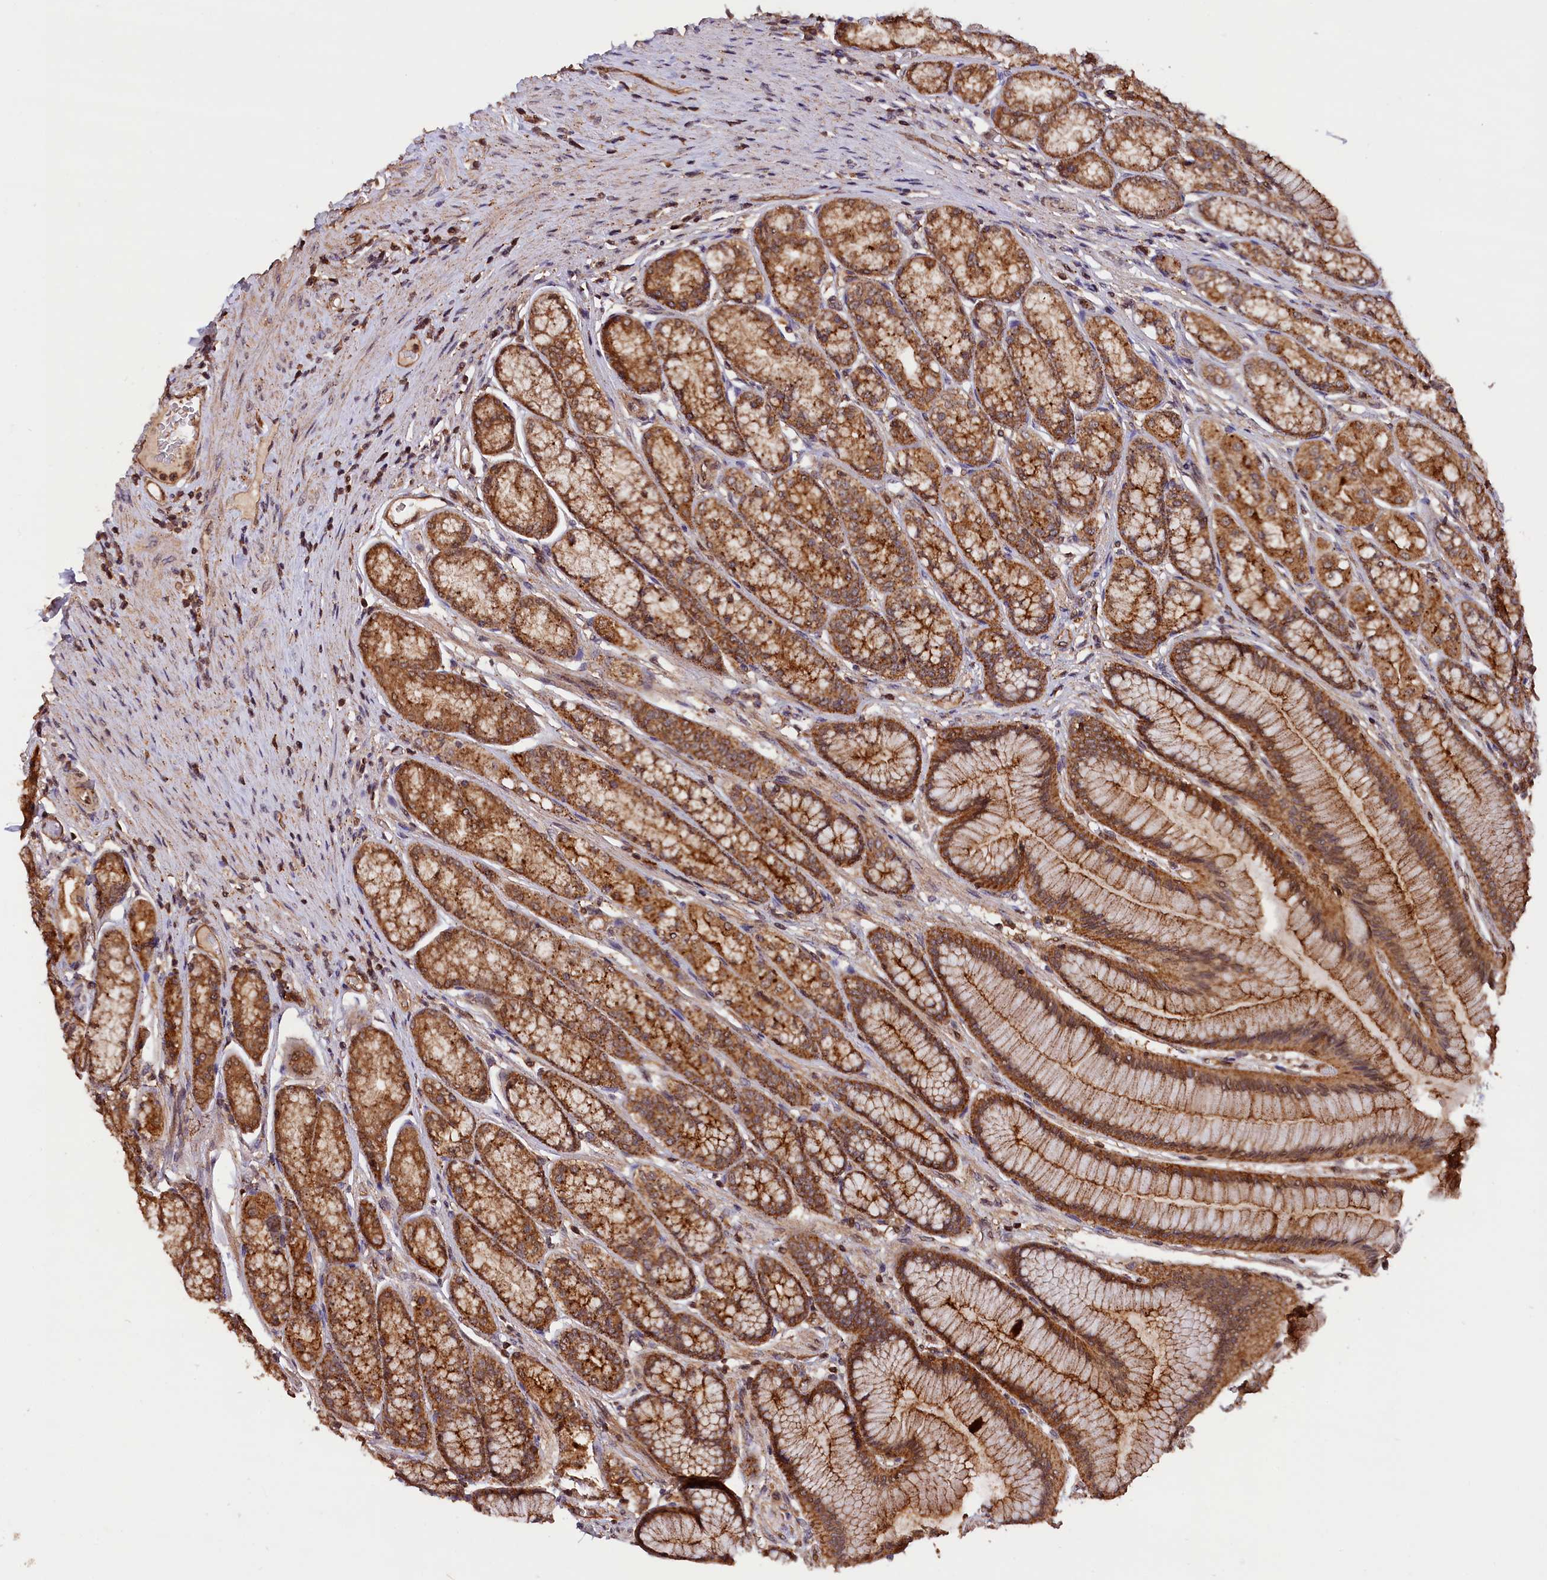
{"staining": {"intensity": "moderate", "quantity": ">75%", "location": "cytoplasmic/membranous,nuclear"}, "tissue": "stomach", "cell_type": "Glandular cells", "image_type": "normal", "snomed": [{"axis": "morphology", "description": "Normal tissue, NOS"}, {"axis": "morphology", "description": "Adenocarcinoma, NOS"}, {"axis": "morphology", "description": "Adenocarcinoma, High grade"}, {"axis": "topography", "description": "Stomach, upper"}, {"axis": "topography", "description": "Stomach"}], "caption": "Approximately >75% of glandular cells in unremarkable stomach demonstrate moderate cytoplasmic/membranous,nuclear protein expression as visualized by brown immunohistochemical staining.", "gene": "IST1", "patient": {"sex": "female", "age": 65}}